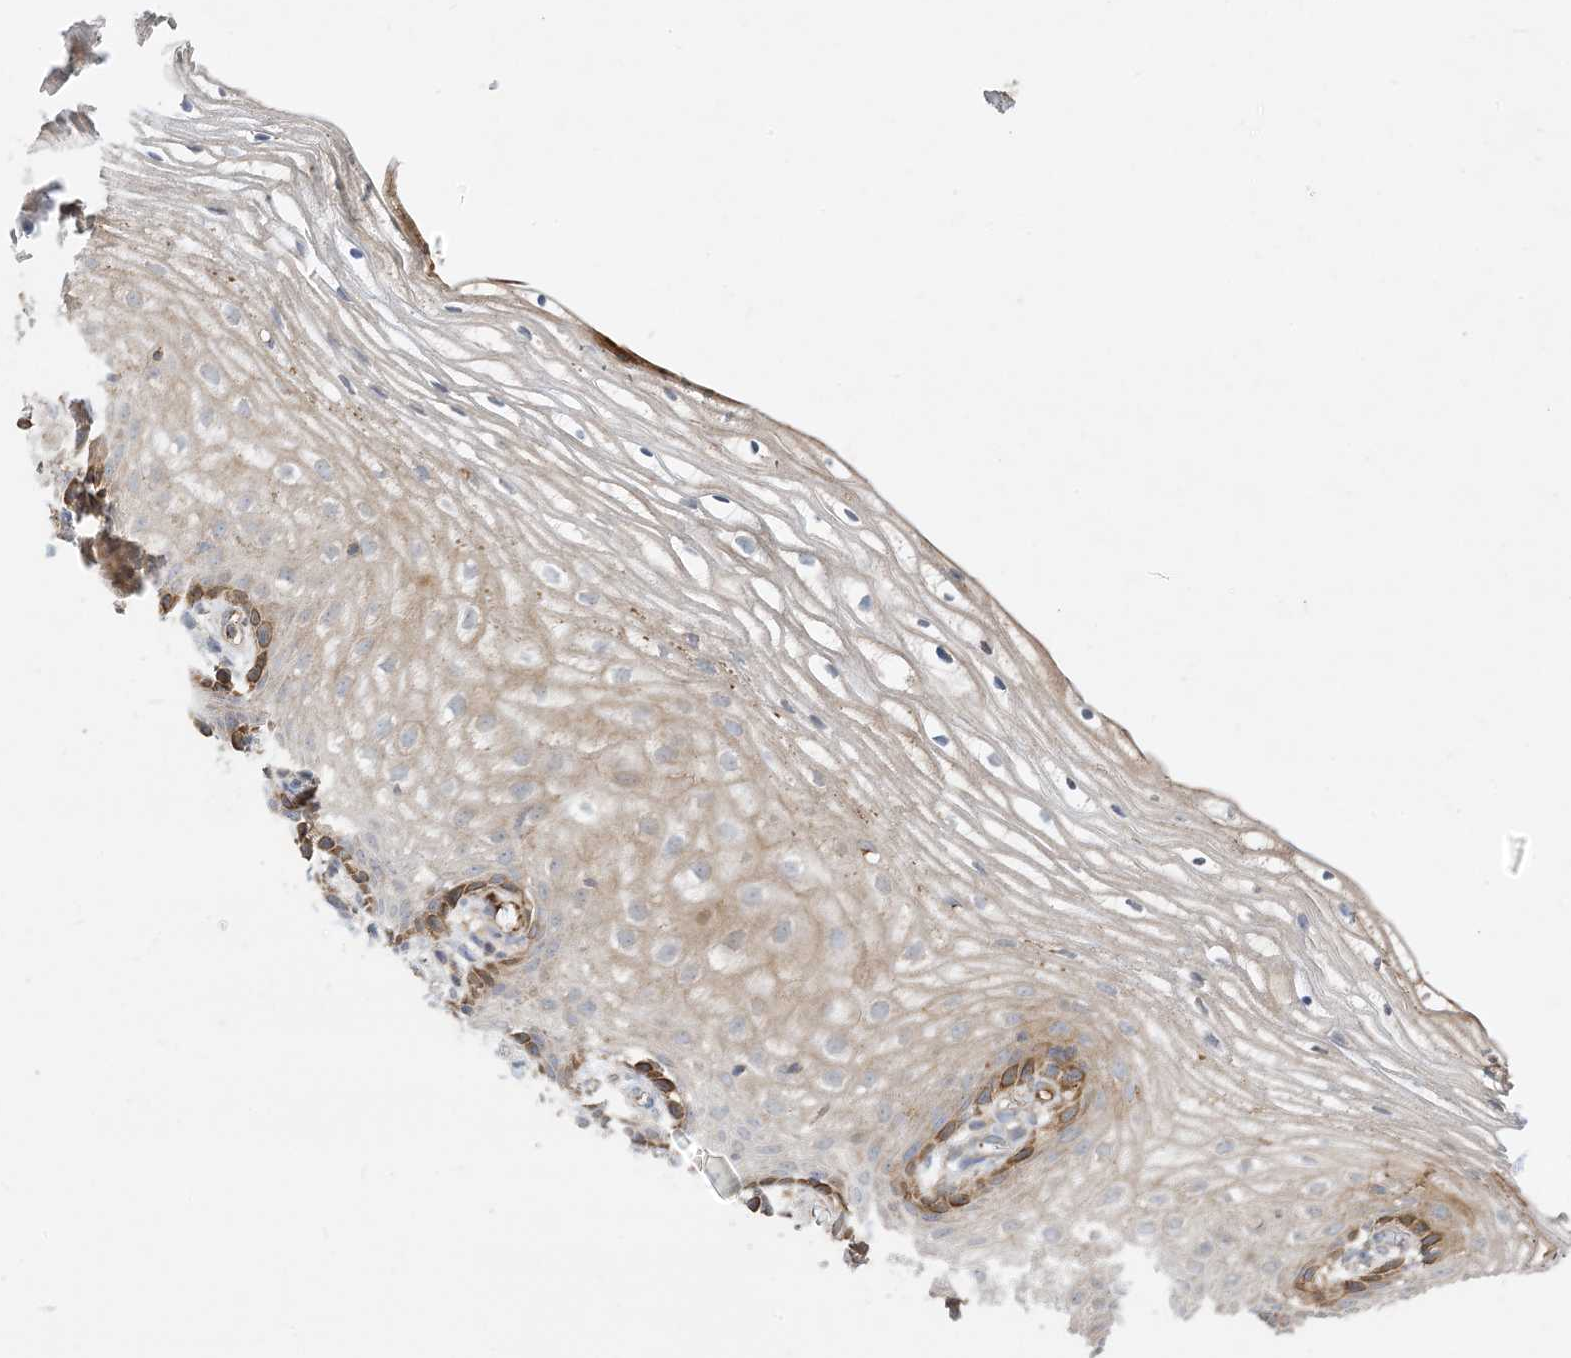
{"staining": {"intensity": "moderate", "quantity": "<25%", "location": "cytoplasmic/membranous"}, "tissue": "vagina", "cell_type": "Squamous epithelial cells", "image_type": "normal", "snomed": [{"axis": "morphology", "description": "Normal tissue, NOS"}, {"axis": "topography", "description": "Vagina"}], "caption": "Immunohistochemical staining of normal human vagina demonstrates low levels of moderate cytoplasmic/membranous staining in approximately <25% of squamous epithelial cells.", "gene": "ECHDC1", "patient": {"sex": "female", "age": 60}}